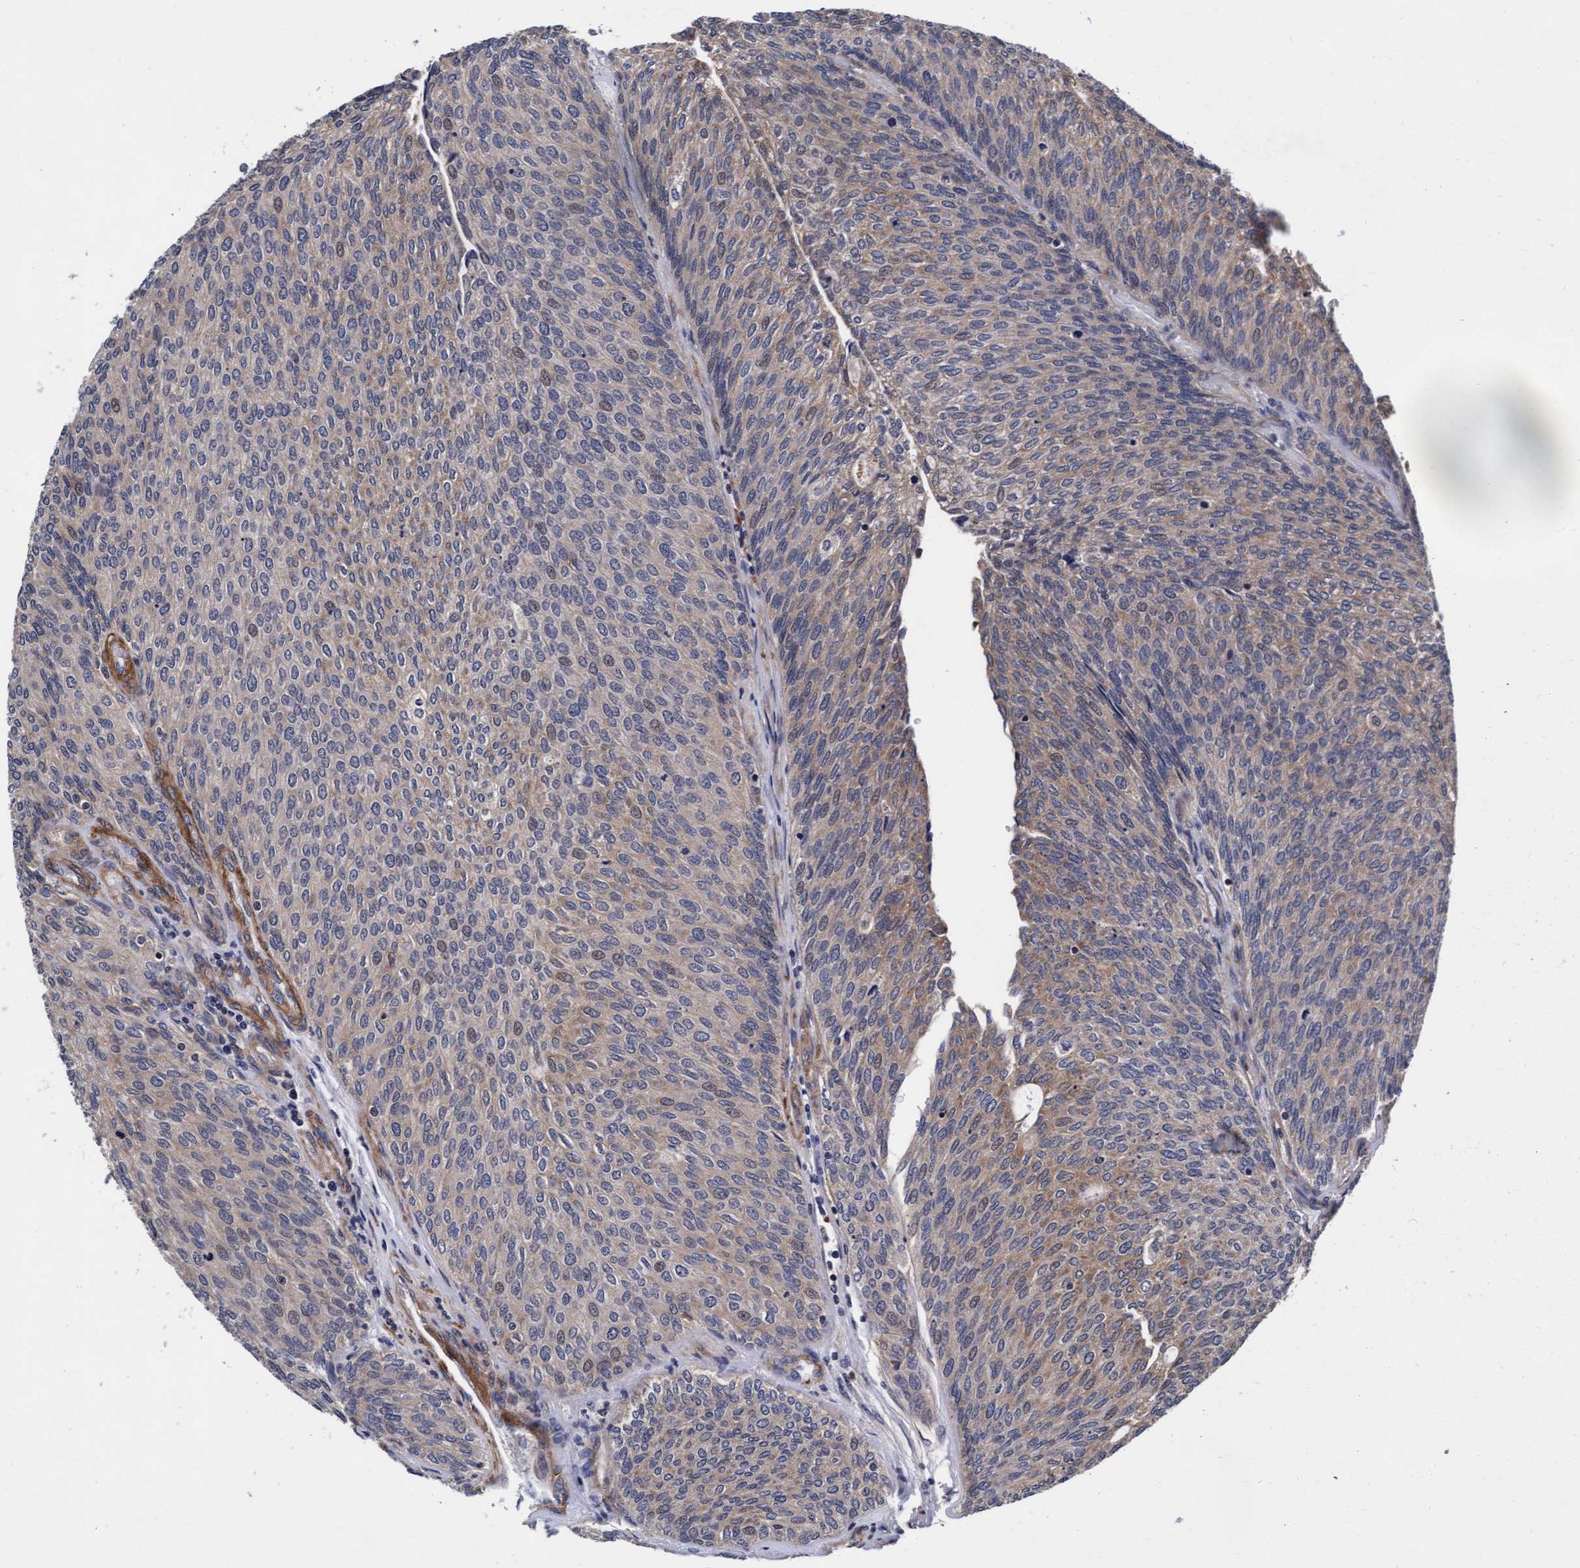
{"staining": {"intensity": "moderate", "quantity": "25%-75%", "location": "cytoplasmic/membranous"}, "tissue": "urothelial cancer", "cell_type": "Tumor cells", "image_type": "cancer", "snomed": [{"axis": "morphology", "description": "Urothelial carcinoma, Low grade"}, {"axis": "topography", "description": "Urinary bladder"}], "caption": "The micrograph demonstrates immunohistochemical staining of urothelial carcinoma (low-grade). There is moderate cytoplasmic/membranous expression is present in about 25%-75% of tumor cells.", "gene": "EFCAB13", "patient": {"sex": "female", "age": 79}}